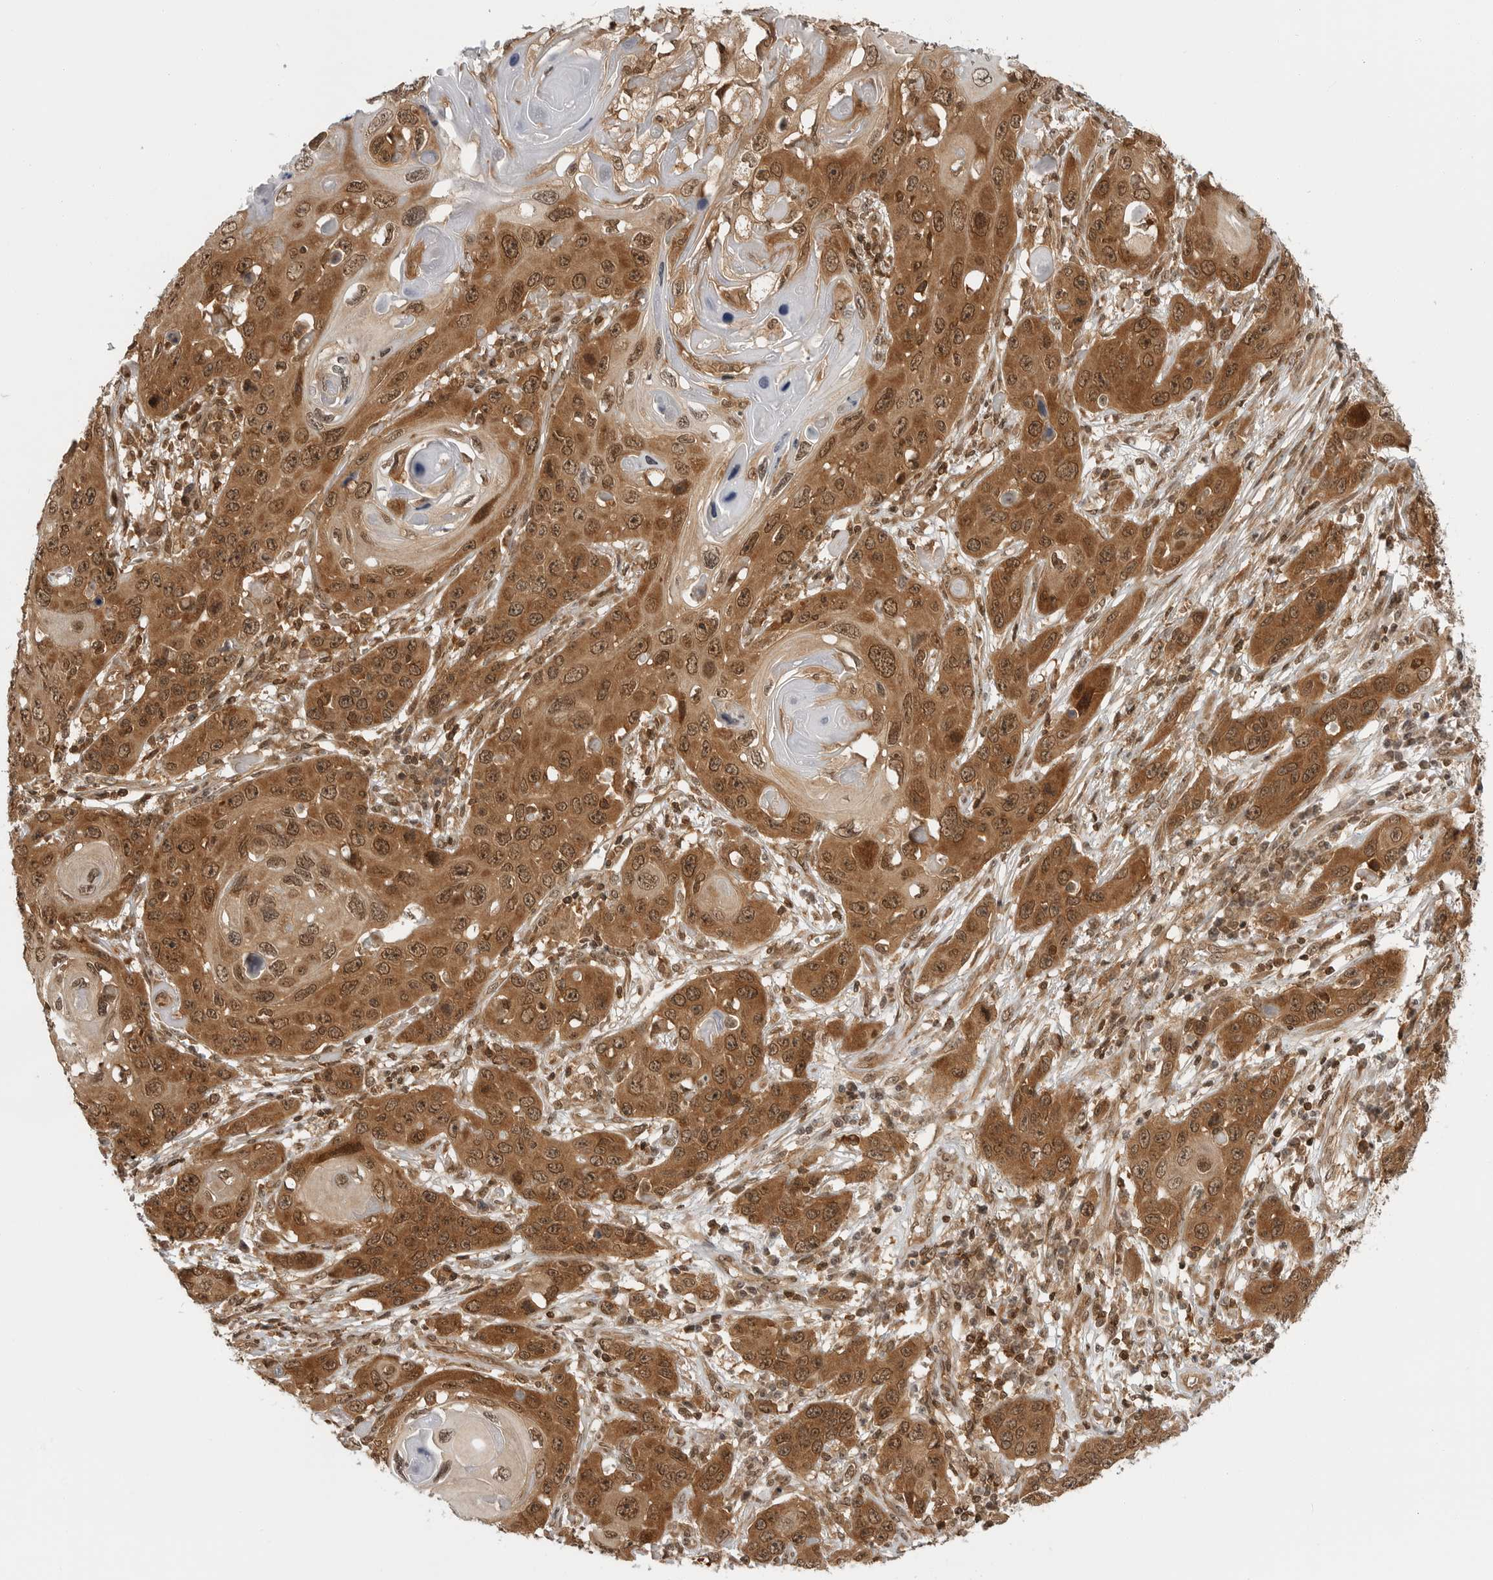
{"staining": {"intensity": "strong", "quantity": ">75%", "location": "cytoplasmic/membranous,nuclear"}, "tissue": "skin cancer", "cell_type": "Tumor cells", "image_type": "cancer", "snomed": [{"axis": "morphology", "description": "Squamous cell carcinoma, NOS"}, {"axis": "topography", "description": "Skin"}], "caption": "Immunohistochemistry (IHC) histopathology image of neoplastic tissue: human skin cancer (squamous cell carcinoma) stained using immunohistochemistry shows high levels of strong protein expression localized specifically in the cytoplasmic/membranous and nuclear of tumor cells, appearing as a cytoplasmic/membranous and nuclear brown color.", "gene": "SZRD1", "patient": {"sex": "male", "age": 55}}